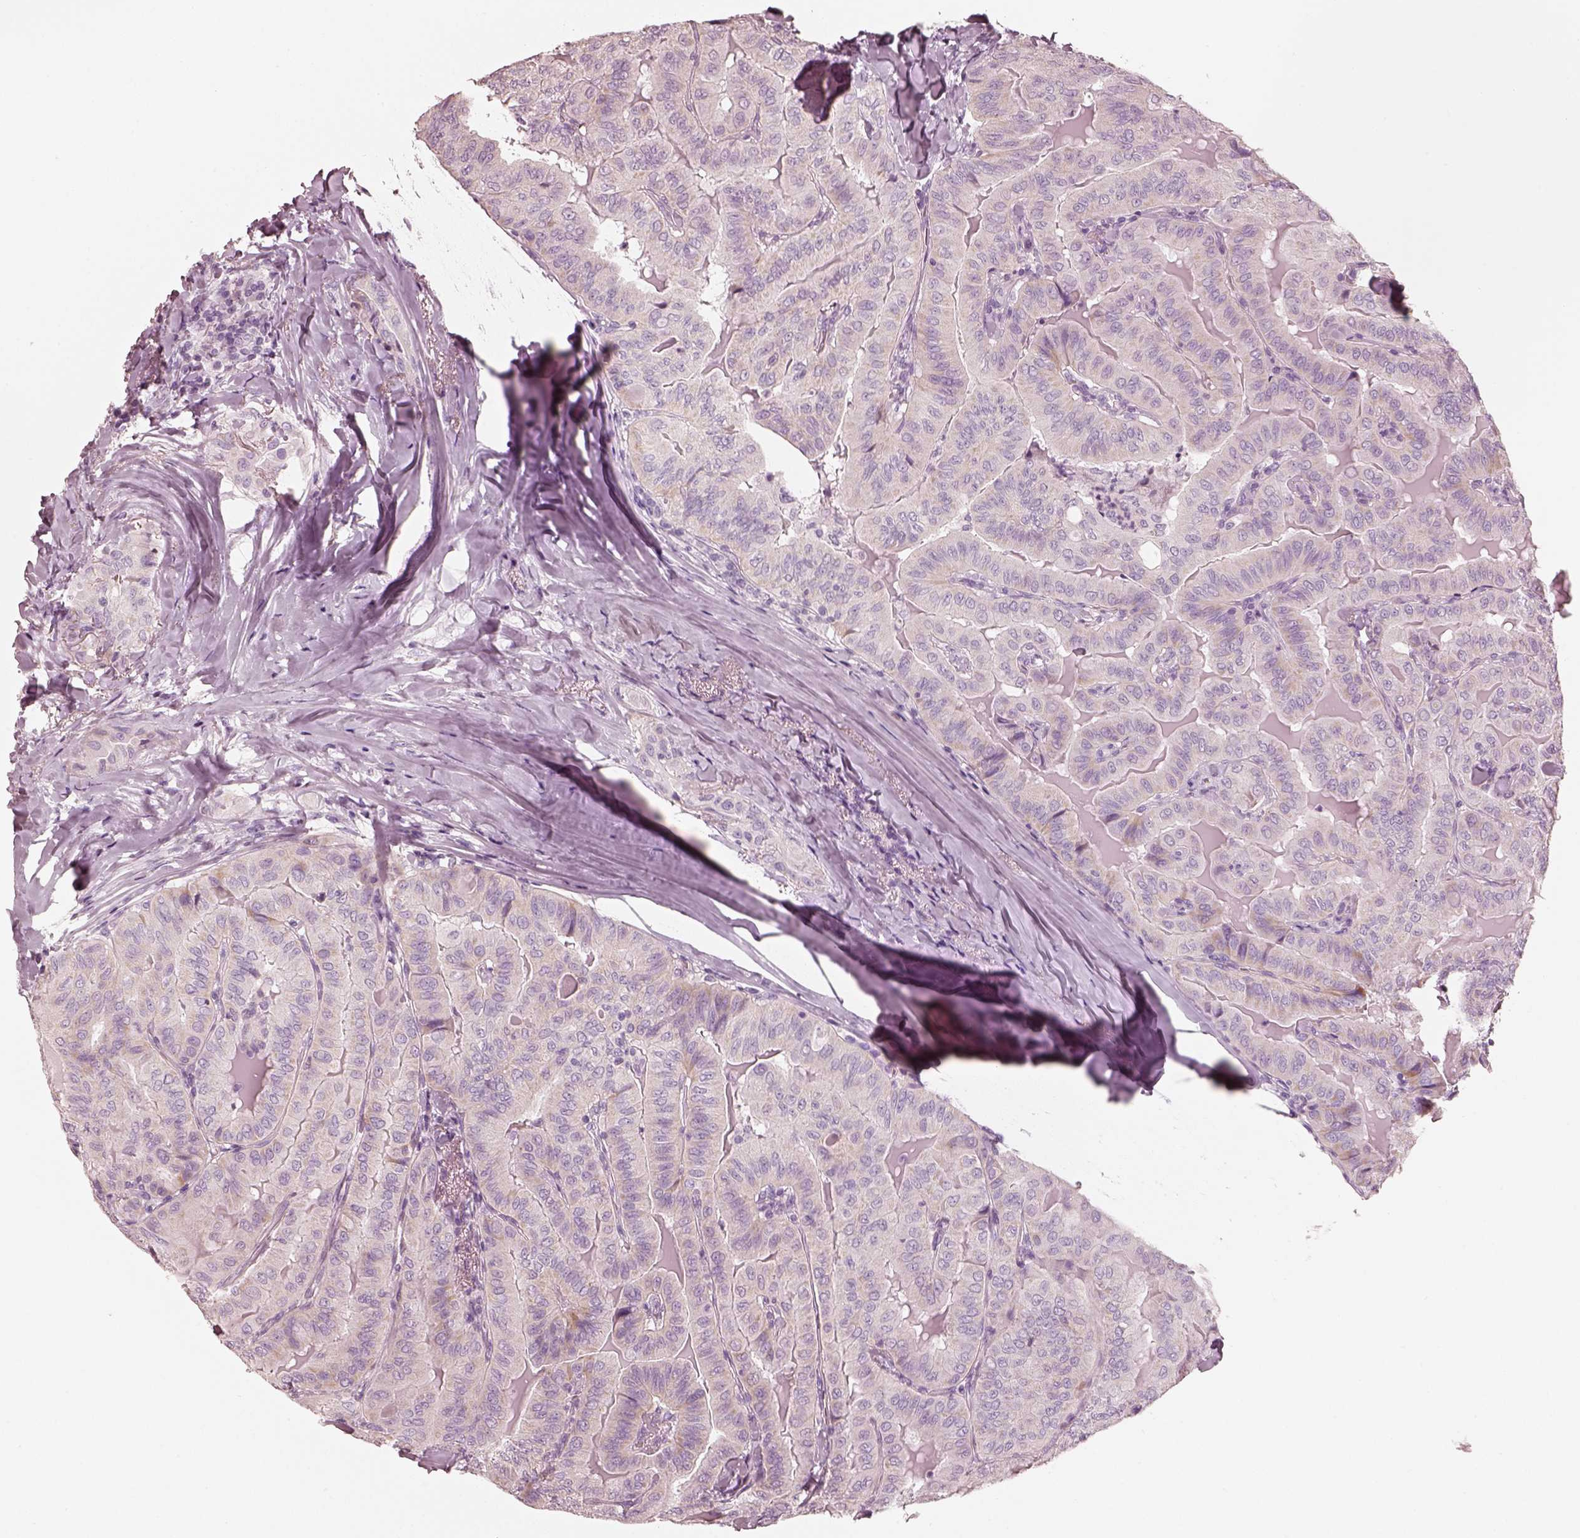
{"staining": {"intensity": "negative", "quantity": "none", "location": "none"}, "tissue": "thyroid cancer", "cell_type": "Tumor cells", "image_type": "cancer", "snomed": [{"axis": "morphology", "description": "Papillary adenocarcinoma, NOS"}, {"axis": "topography", "description": "Thyroid gland"}], "caption": "High power microscopy histopathology image of an IHC photomicrograph of thyroid papillary adenocarcinoma, revealing no significant positivity in tumor cells.", "gene": "R3HDML", "patient": {"sex": "female", "age": 68}}